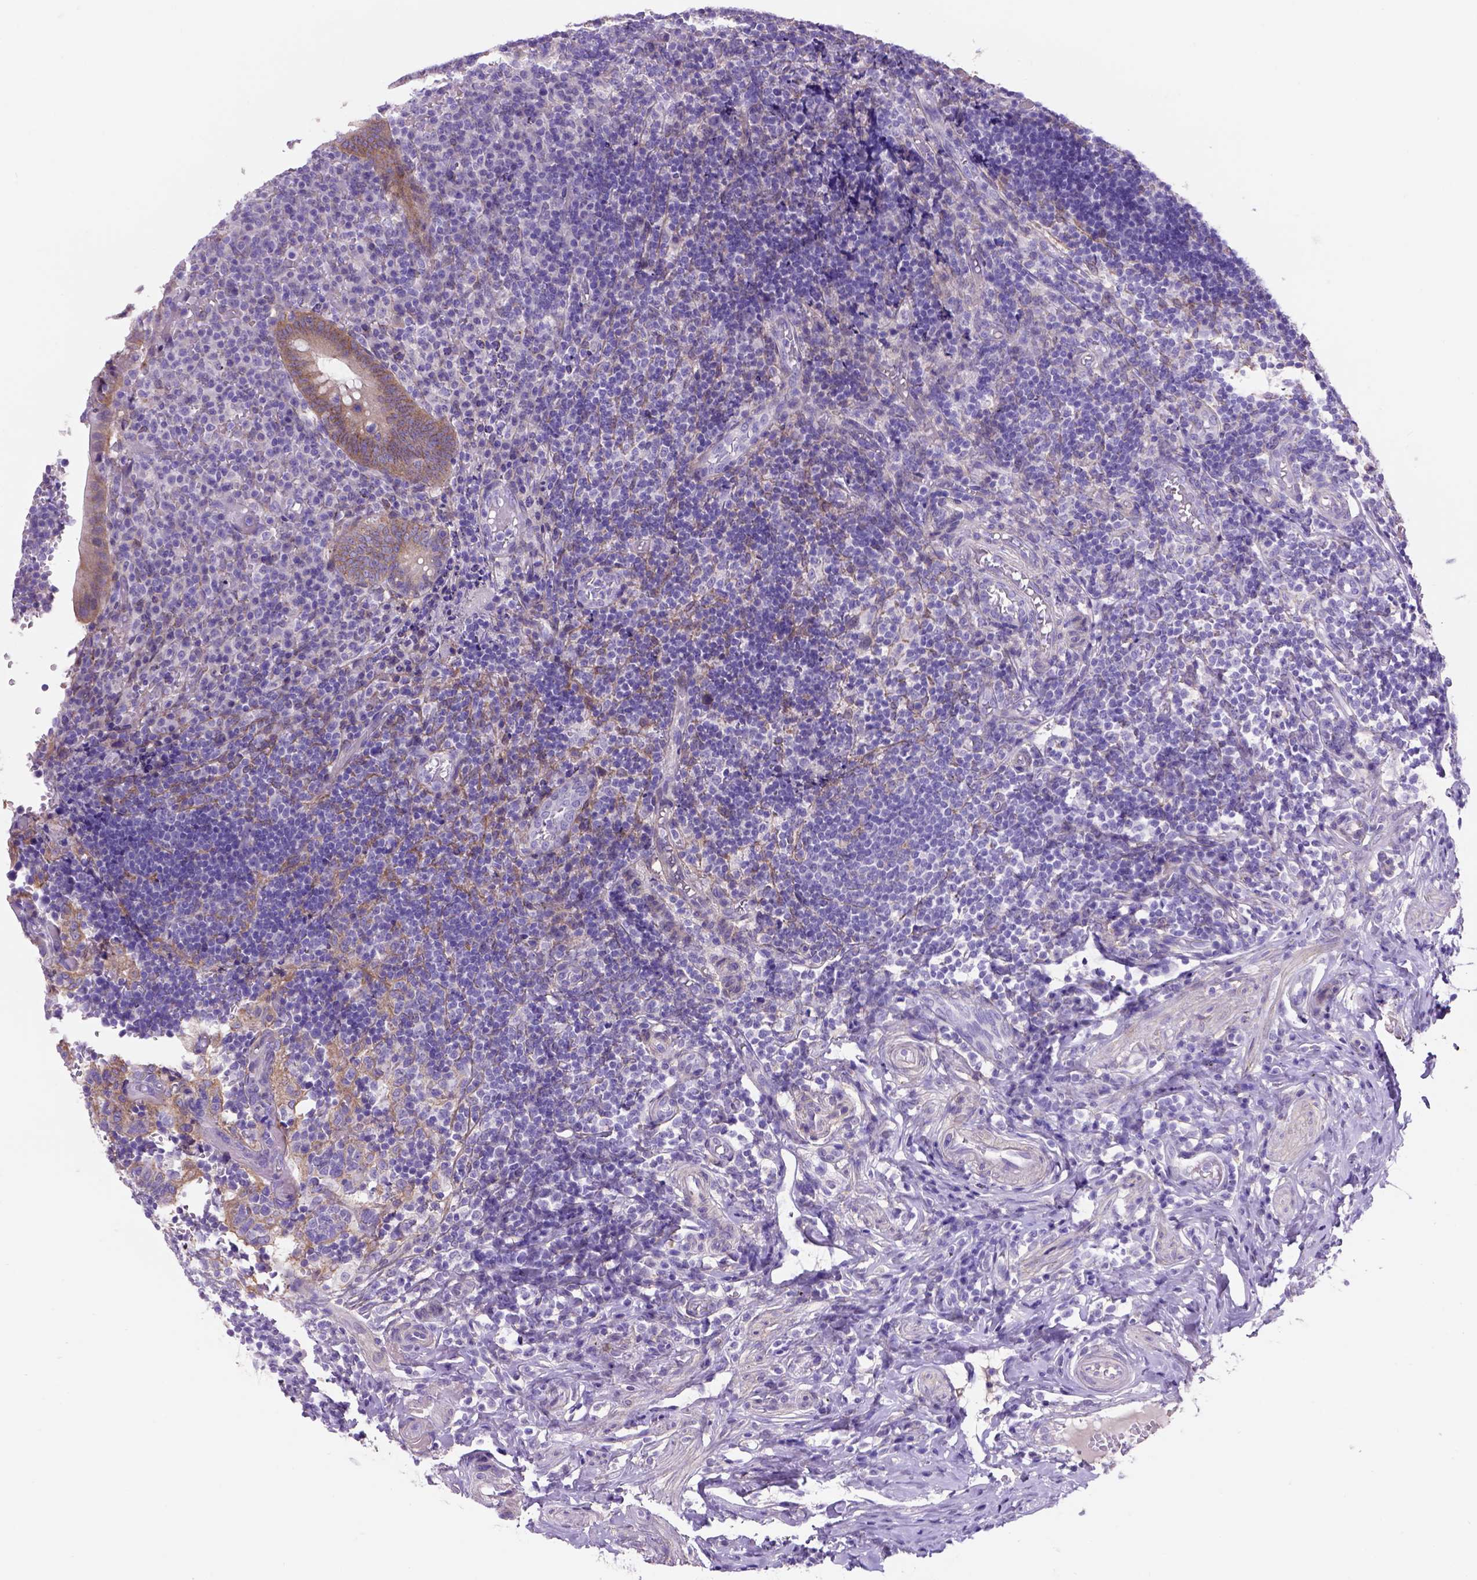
{"staining": {"intensity": "weak", "quantity": "25%-75%", "location": "cytoplasmic/membranous"}, "tissue": "appendix", "cell_type": "Glandular cells", "image_type": "normal", "snomed": [{"axis": "morphology", "description": "Normal tissue, NOS"}, {"axis": "topography", "description": "Appendix"}], "caption": "This is an image of immunohistochemistry (IHC) staining of unremarkable appendix, which shows weak expression in the cytoplasmic/membranous of glandular cells.", "gene": "EGFR", "patient": {"sex": "male", "age": 18}}